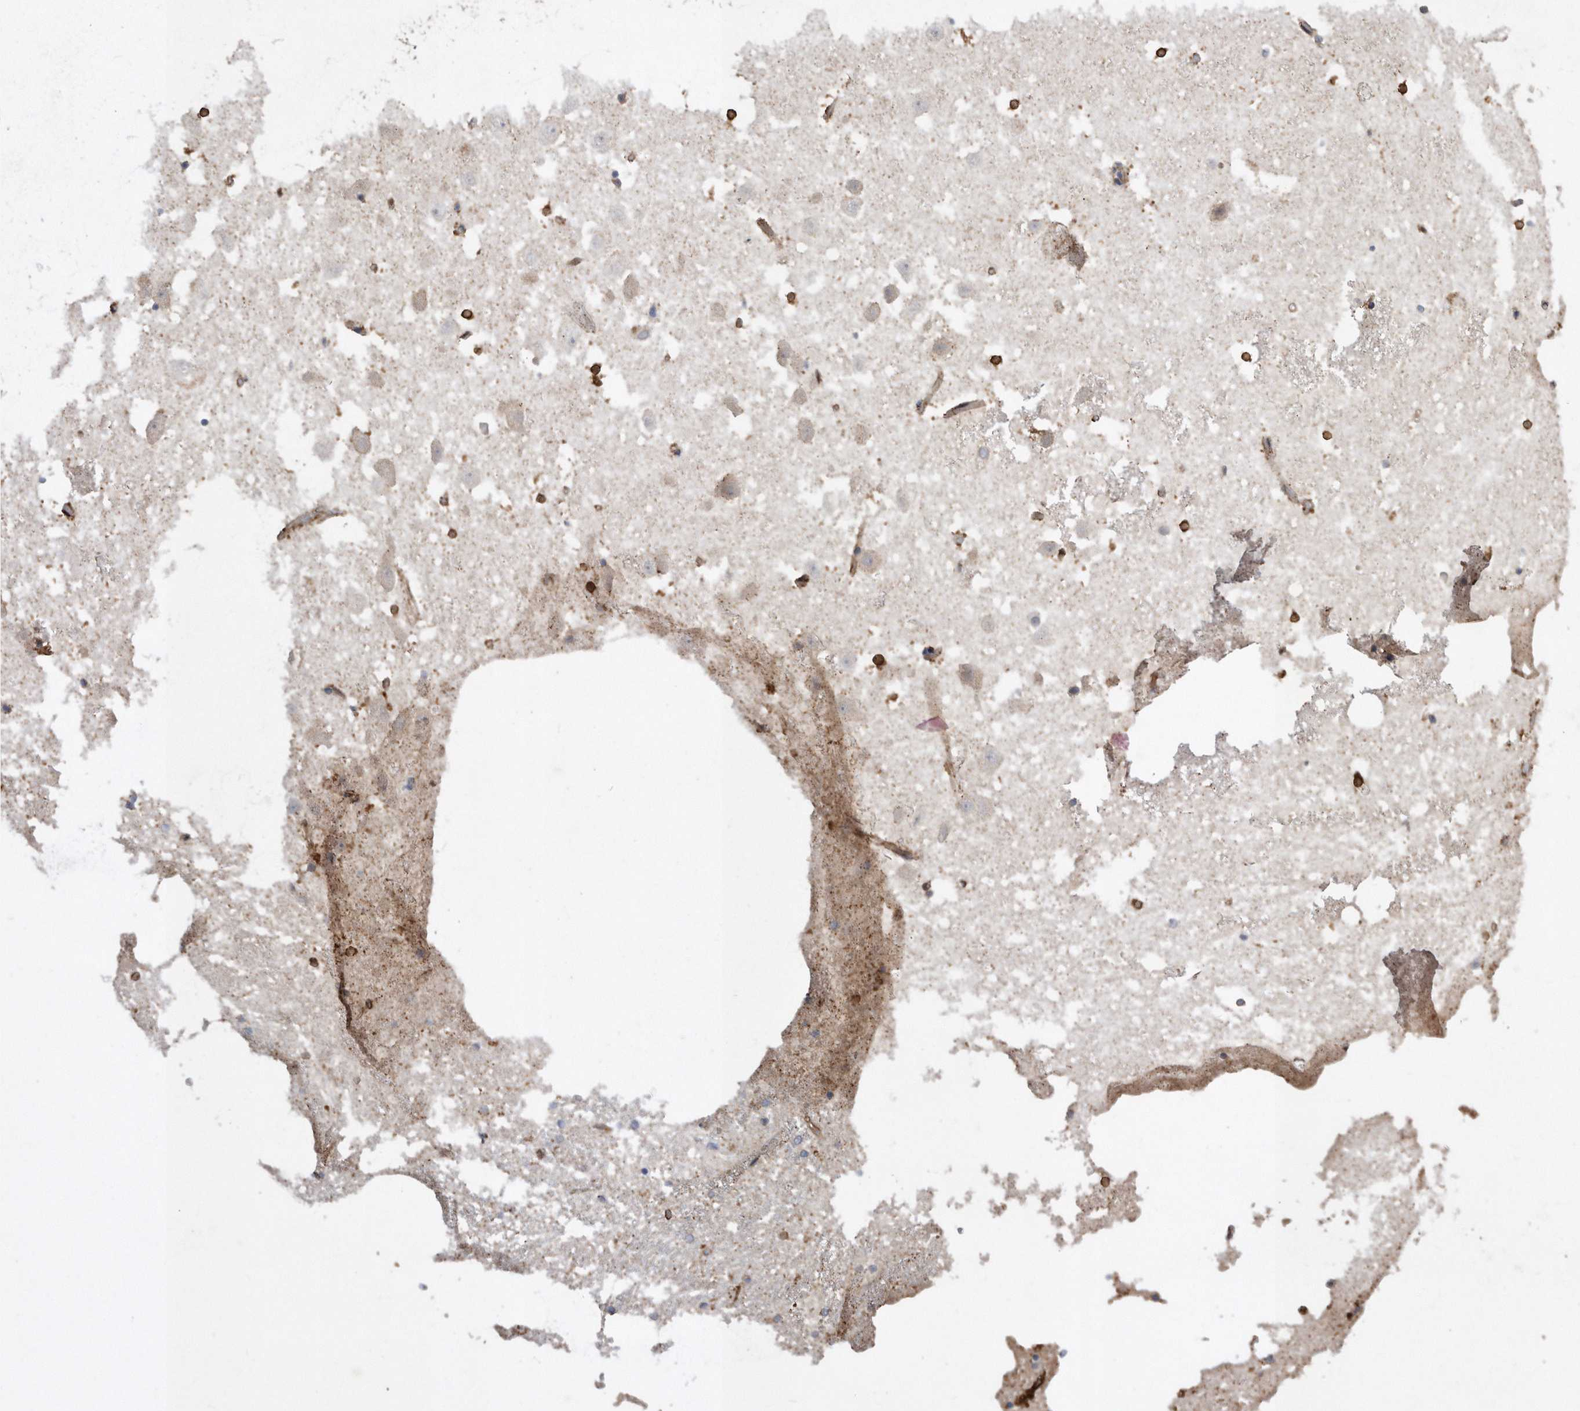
{"staining": {"intensity": "strong", "quantity": "<25%", "location": "cytoplasmic/membranous"}, "tissue": "hippocampus", "cell_type": "Glial cells", "image_type": "normal", "snomed": [{"axis": "morphology", "description": "Normal tissue, NOS"}, {"axis": "topography", "description": "Hippocampus"}], "caption": "DAB (3,3'-diaminobenzidine) immunohistochemical staining of normal hippocampus reveals strong cytoplasmic/membranous protein staining in approximately <25% of glial cells. (Brightfield microscopy of DAB IHC at high magnification).", "gene": "PON2", "patient": {"sex": "female", "age": 52}}